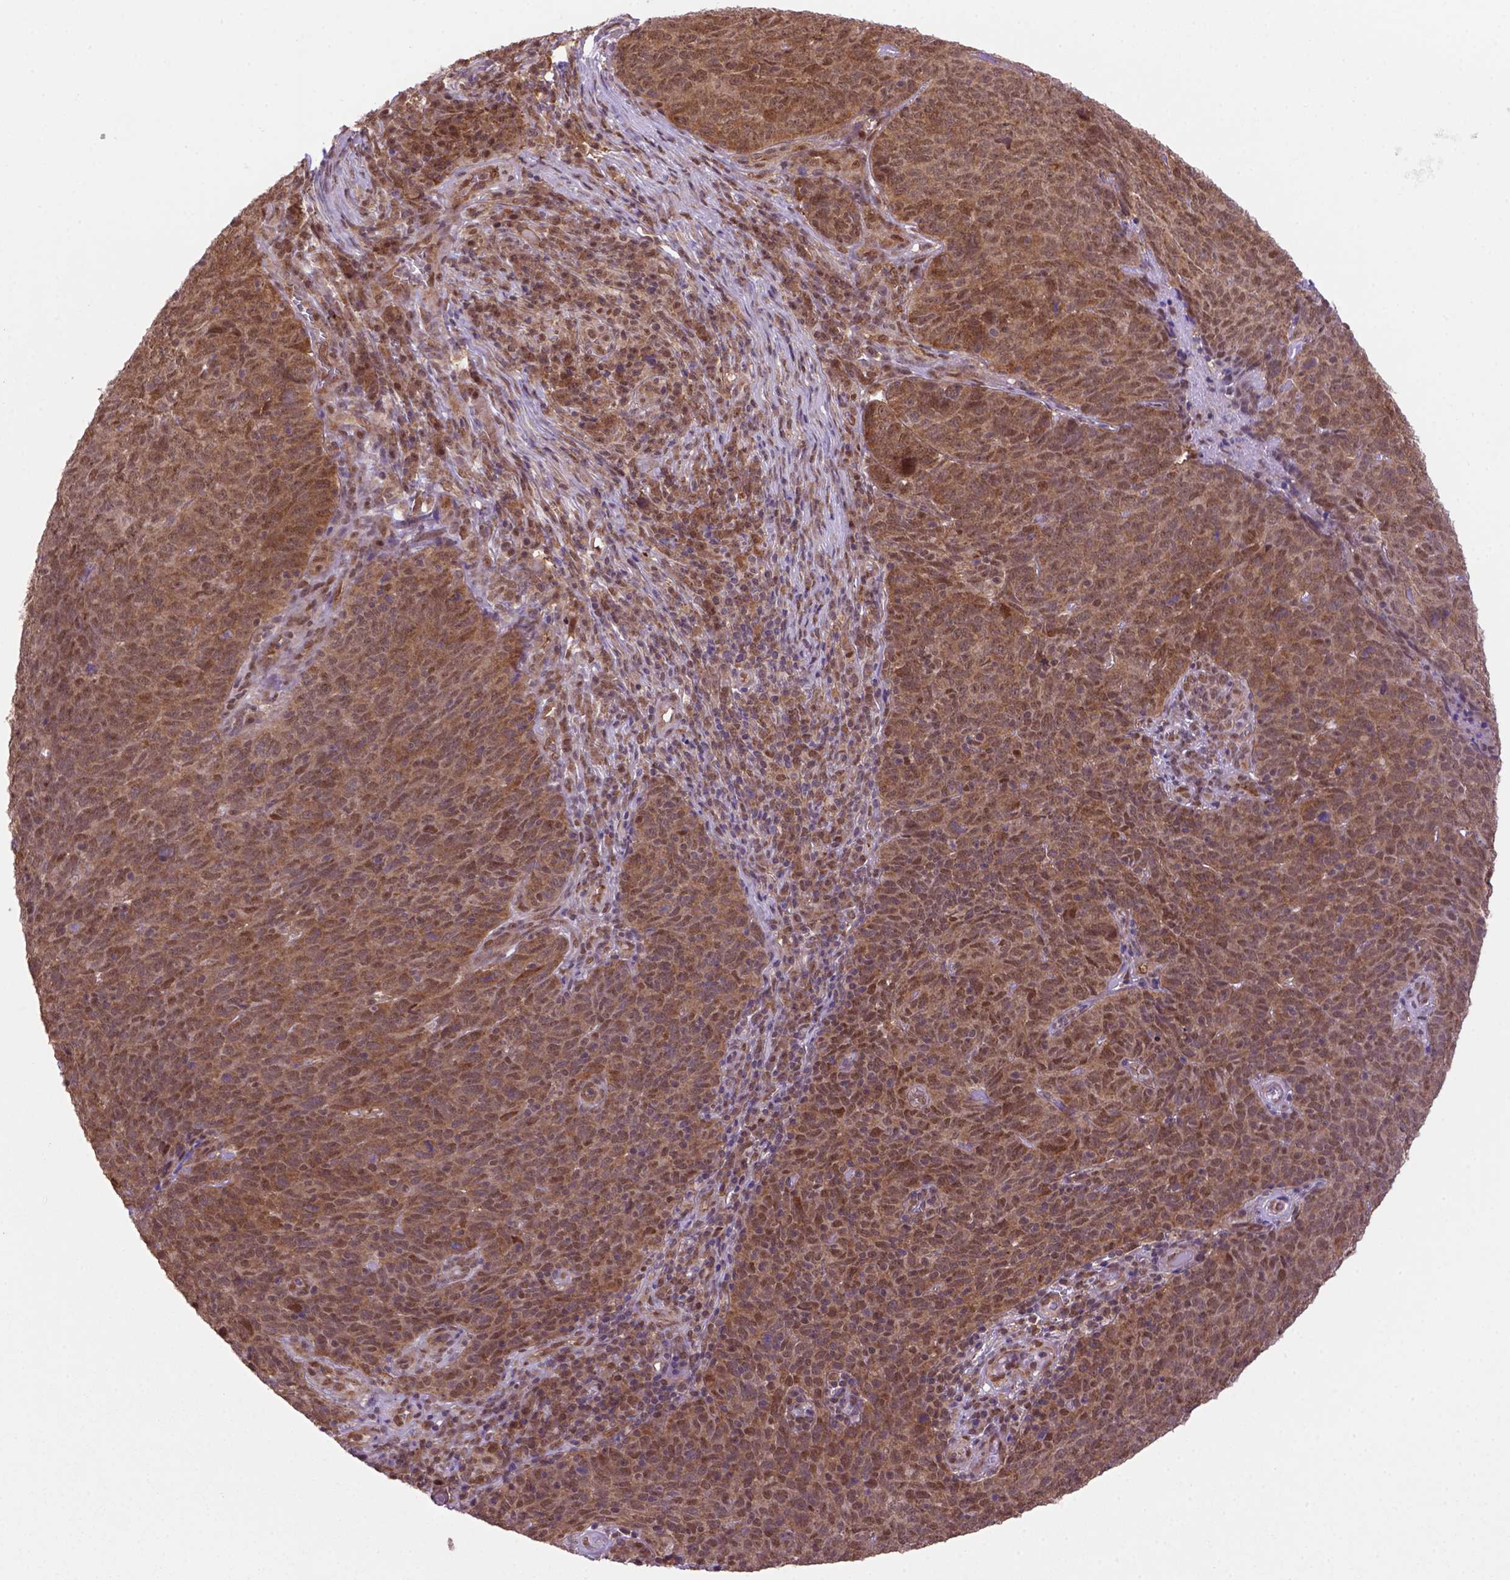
{"staining": {"intensity": "strong", "quantity": ">75%", "location": "cytoplasmic/membranous,nuclear"}, "tissue": "skin cancer", "cell_type": "Tumor cells", "image_type": "cancer", "snomed": [{"axis": "morphology", "description": "Squamous cell carcinoma, NOS"}, {"axis": "topography", "description": "Skin"}, {"axis": "topography", "description": "Anal"}], "caption": "Immunohistochemical staining of skin cancer displays strong cytoplasmic/membranous and nuclear protein staining in about >75% of tumor cells.", "gene": "PSMC2", "patient": {"sex": "female", "age": 51}}